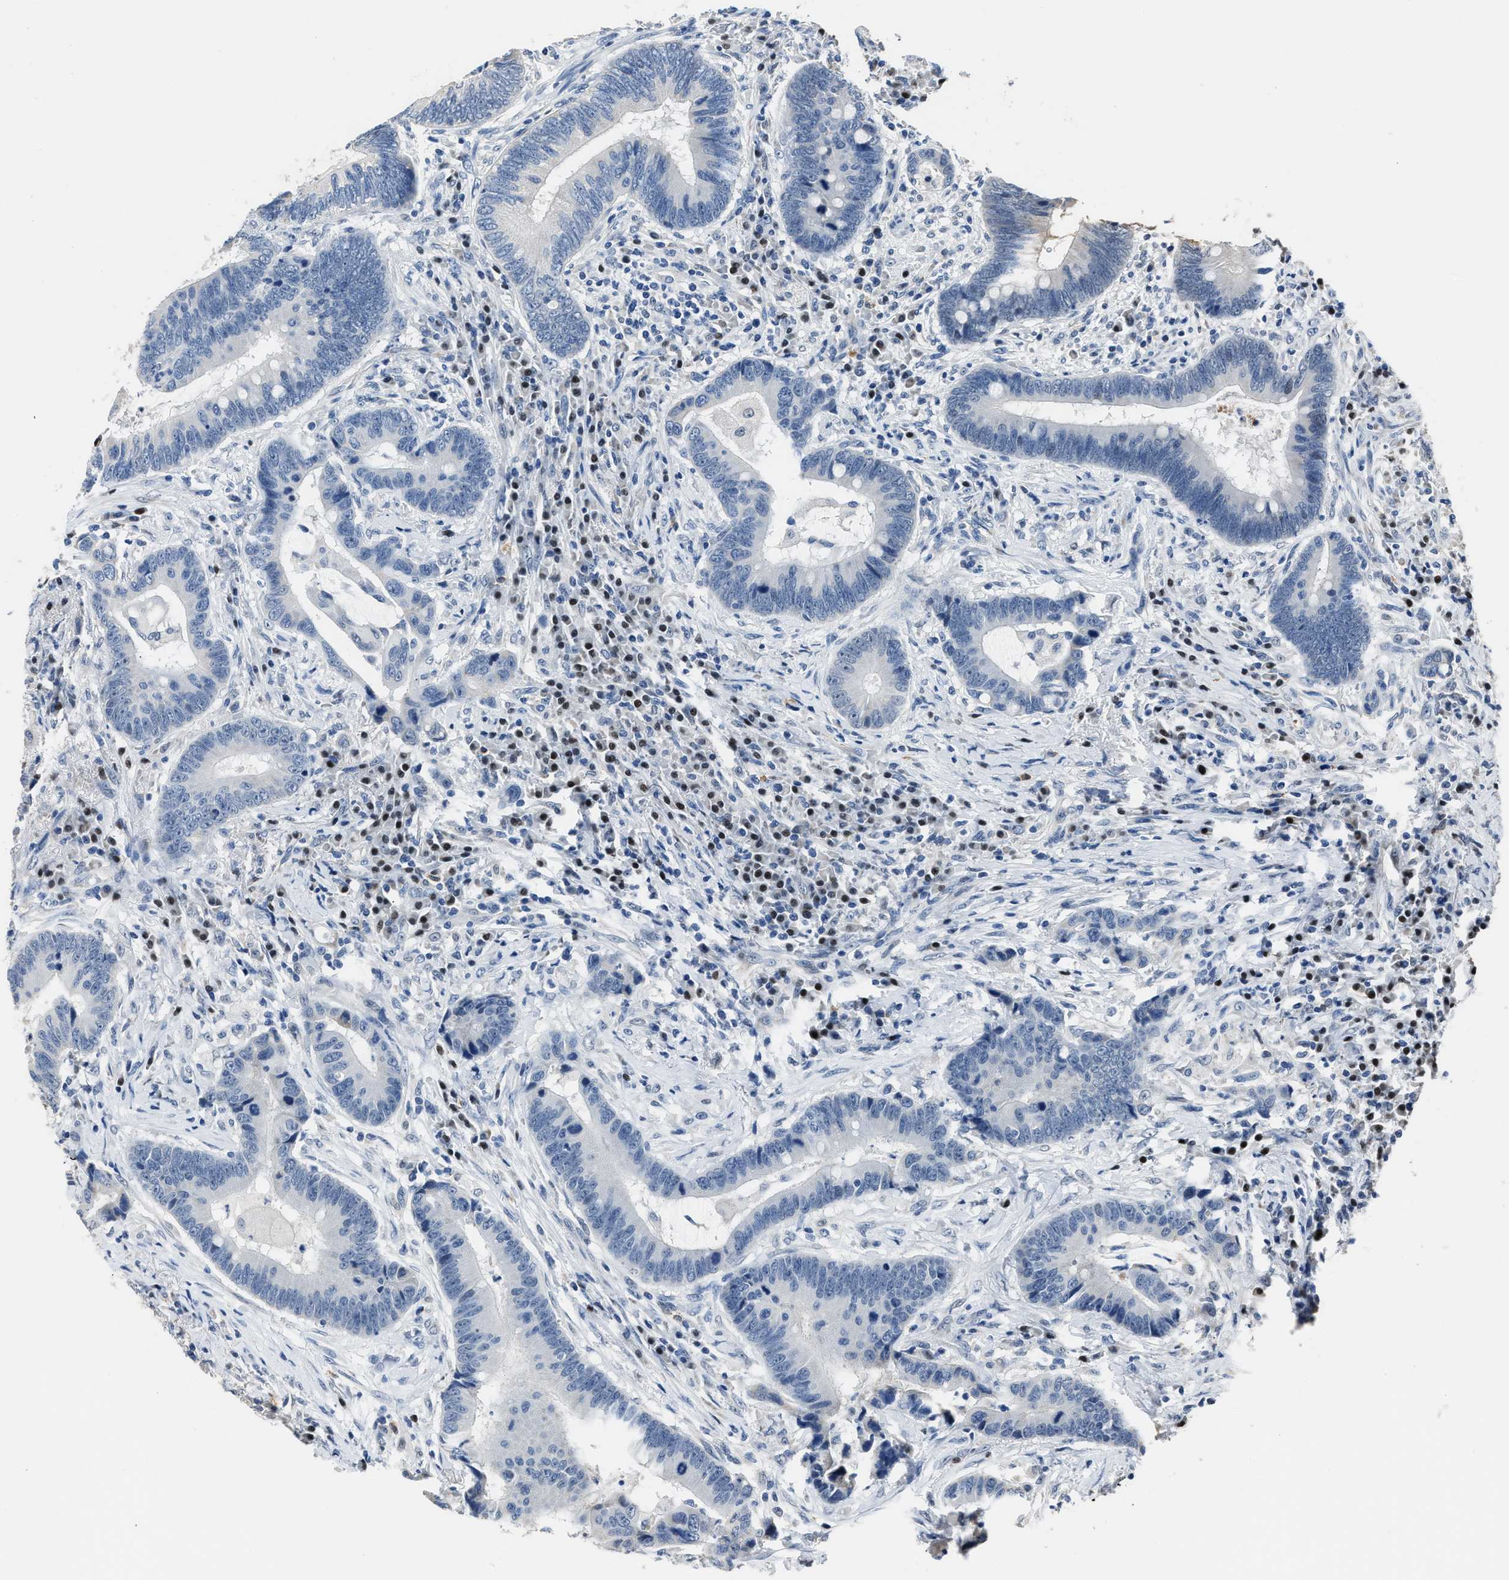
{"staining": {"intensity": "negative", "quantity": "none", "location": "none"}, "tissue": "colorectal cancer", "cell_type": "Tumor cells", "image_type": "cancer", "snomed": [{"axis": "morphology", "description": "Adenocarcinoma, NOS"}, {"axis": "topography", "description": "Rectum"}, {"axis": "topography", "description": "Anal"}], "caption": "Immunohistochemistry histopathology image of human colorectal adenocarcinoma stained for a protein (brown), which shows no expression in tumor cells.", "gene": "NSUN5", "patient": {"sex": "female", "age": 89}}